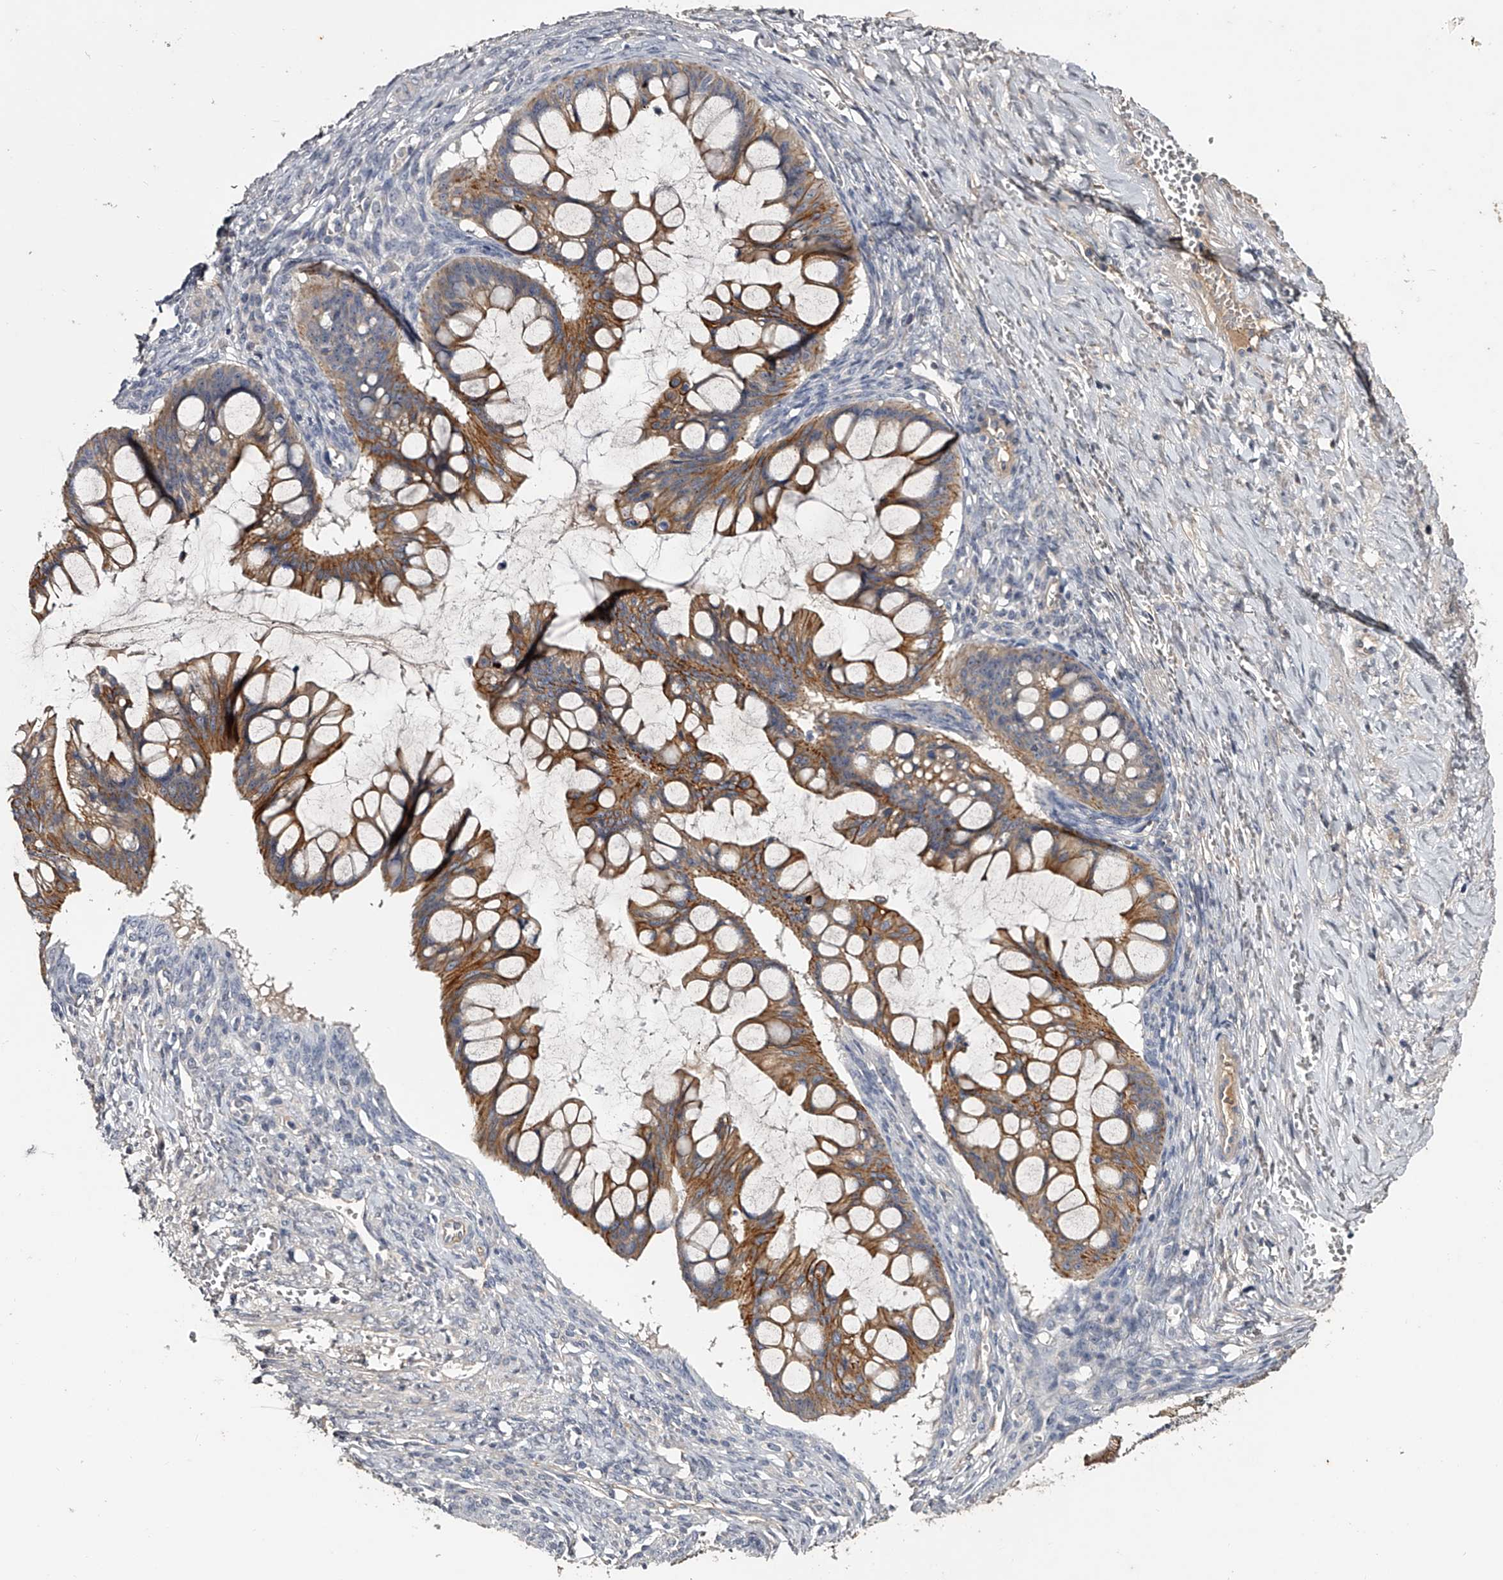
{"staining": {"intensity": "moderate", "quantity": ">75%", "location": "cytoplasmic/membranous"}, "tissue": "ovarian cancer", "cell_type": "Tumor cells", "image_type": "cancer", "snomed": [{"axis": "morphology", "description": "Cystadenocarcinoma, mucinous, NOS"}, {"axis": "topography", "description": "Ovary"}], "caption": "Immunohistochemical staining of ovarian mucinous cystadenocarcinoma displays moderate cytoplasmic/membranous protein staining in approximately >75% of tumor cells. (DAB (3,3'-diaminobenzidine) = brown stain, brightfield microscopy at high magnification).", "gene": "MDN1", "patient": {"sex": "female", "age": 73}}